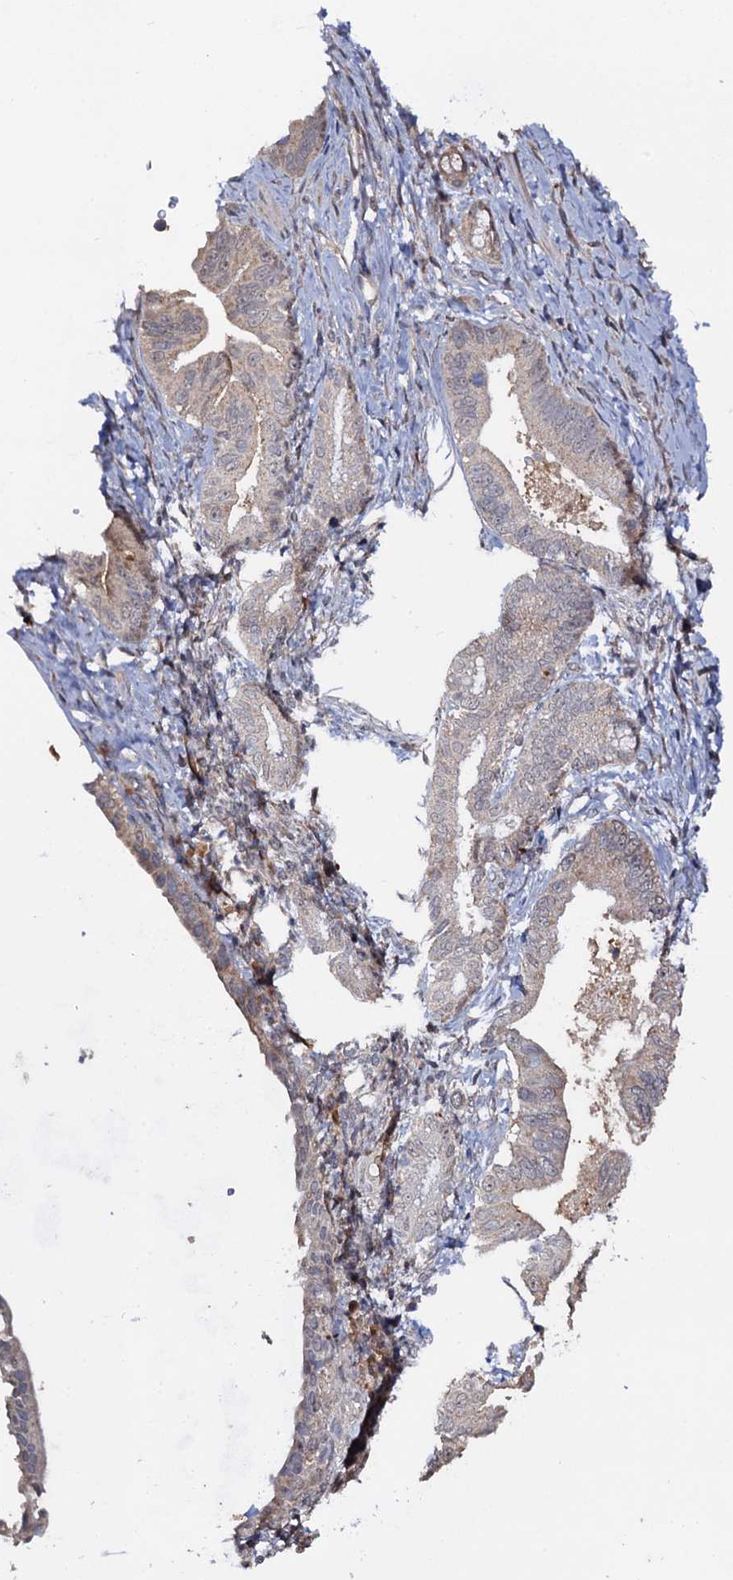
{"staining": {"intensity": "weak", "quantity": "<25%", "location": "cytoplasmic/membranous"}, "tissue": "pancreatic cancer", "cell_type": "Tumor cells", "image_type": "cancer", "snomed": [{"axis": "morphology", "description": "Adenocarcinoma, NOS"}, {"axis": "topography", "description": "Pancreas"}], "caption": "Immunohistochemical staining of human adenocarcinoma (pancreatic) demonstrates no significant staining in tumor cells.", "gene": "LRRC63", "patient": {"sex": "female", "age": 55}}